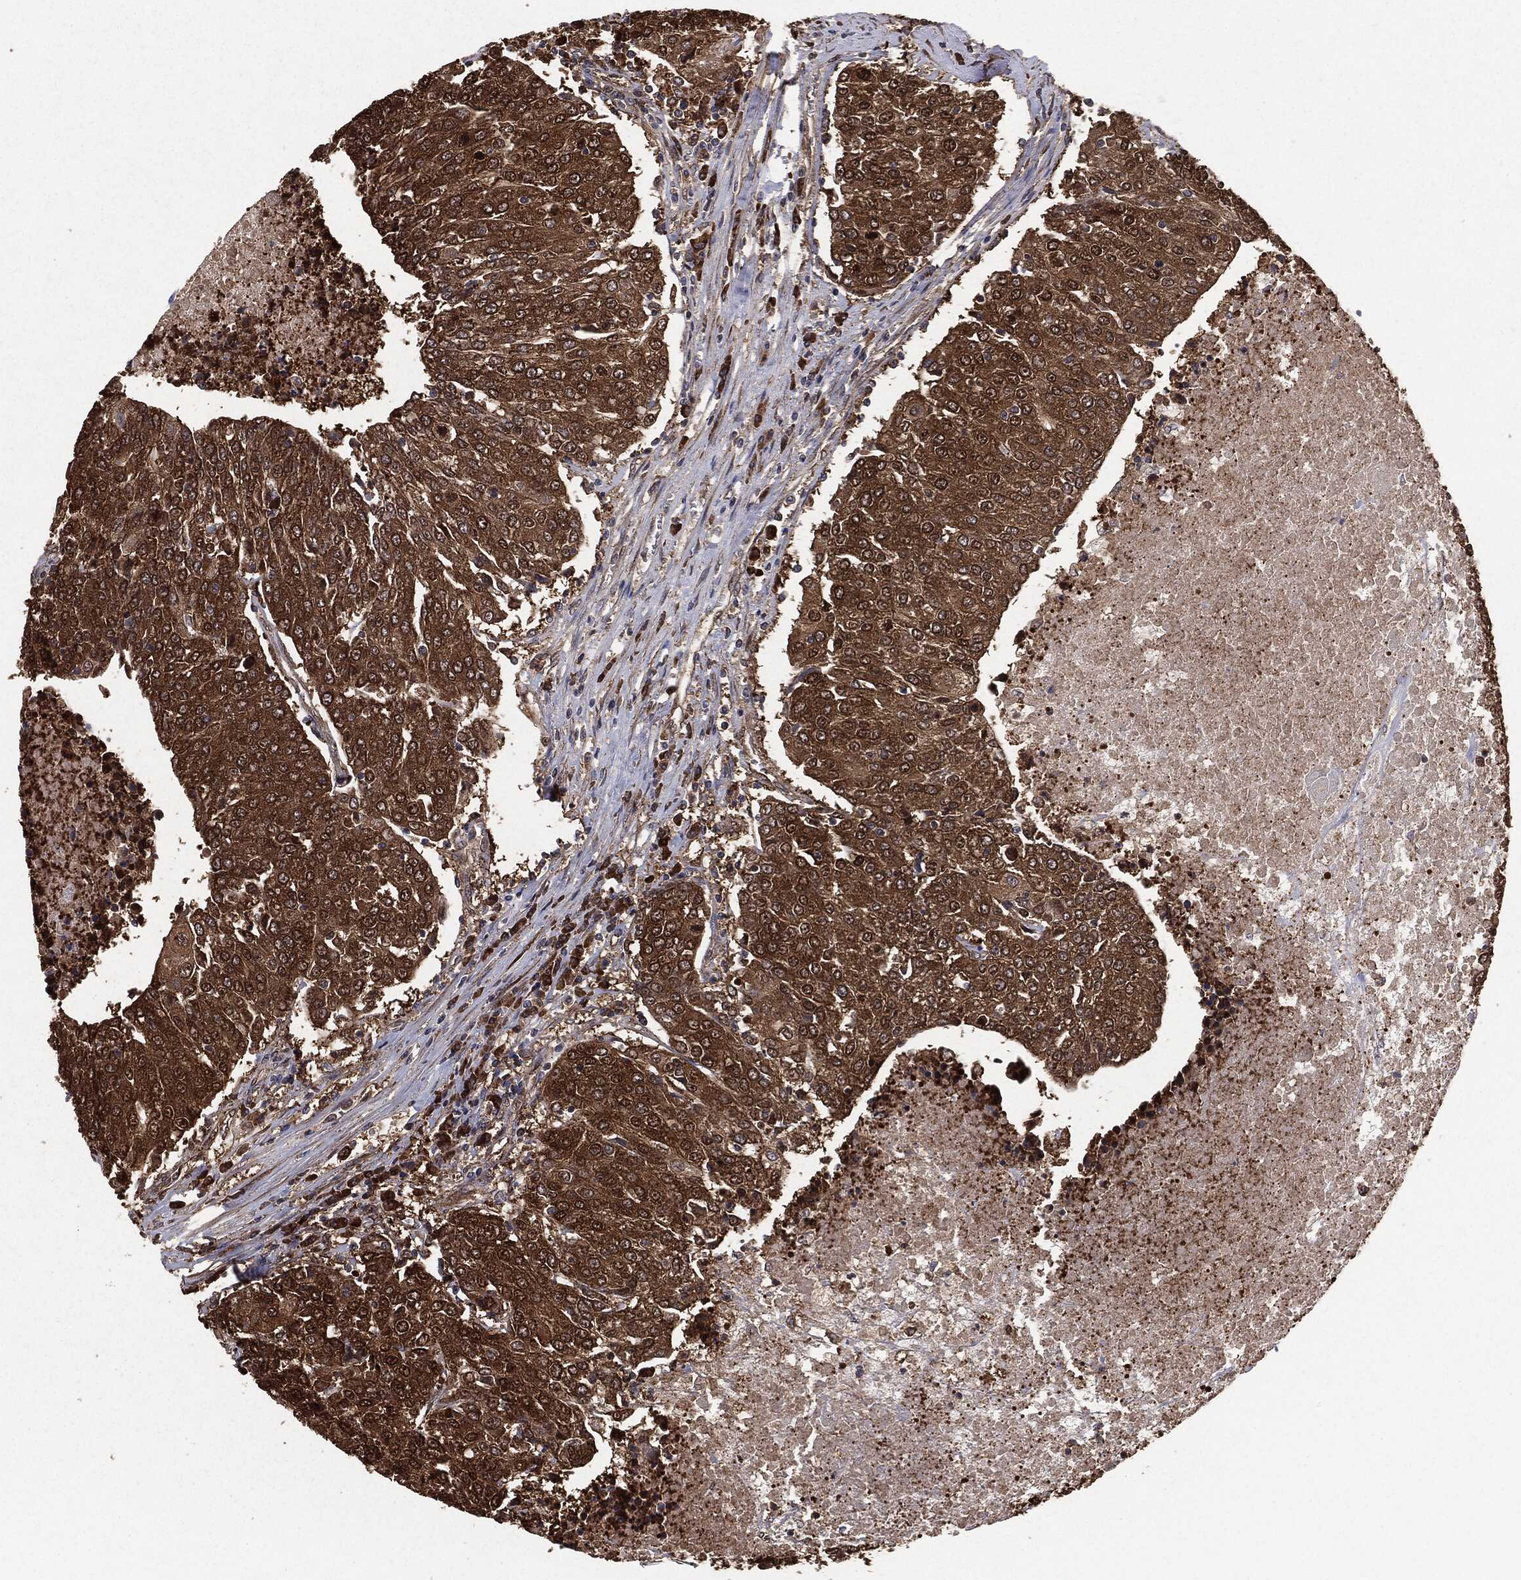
{"staining": {"intensity": "strong", "quantity": ">75%", "location": "cytoplasmic/membranous"}, "tissue": "urothelial cancer", "cell_type": "Tumor cells", "image_type": "cancer", "snomed": [{"axis": "morphology", "description": "Urothelial carcinoma, High grade"}, {"axis": "topography", "description": "Urinary bladder"}], "caption": "High-grade urothelial carcinoma stained with a protein marker displays strong staining in tumor cells.", "gene": "NME1", "patient": {"sex": "female", "age": 85}}